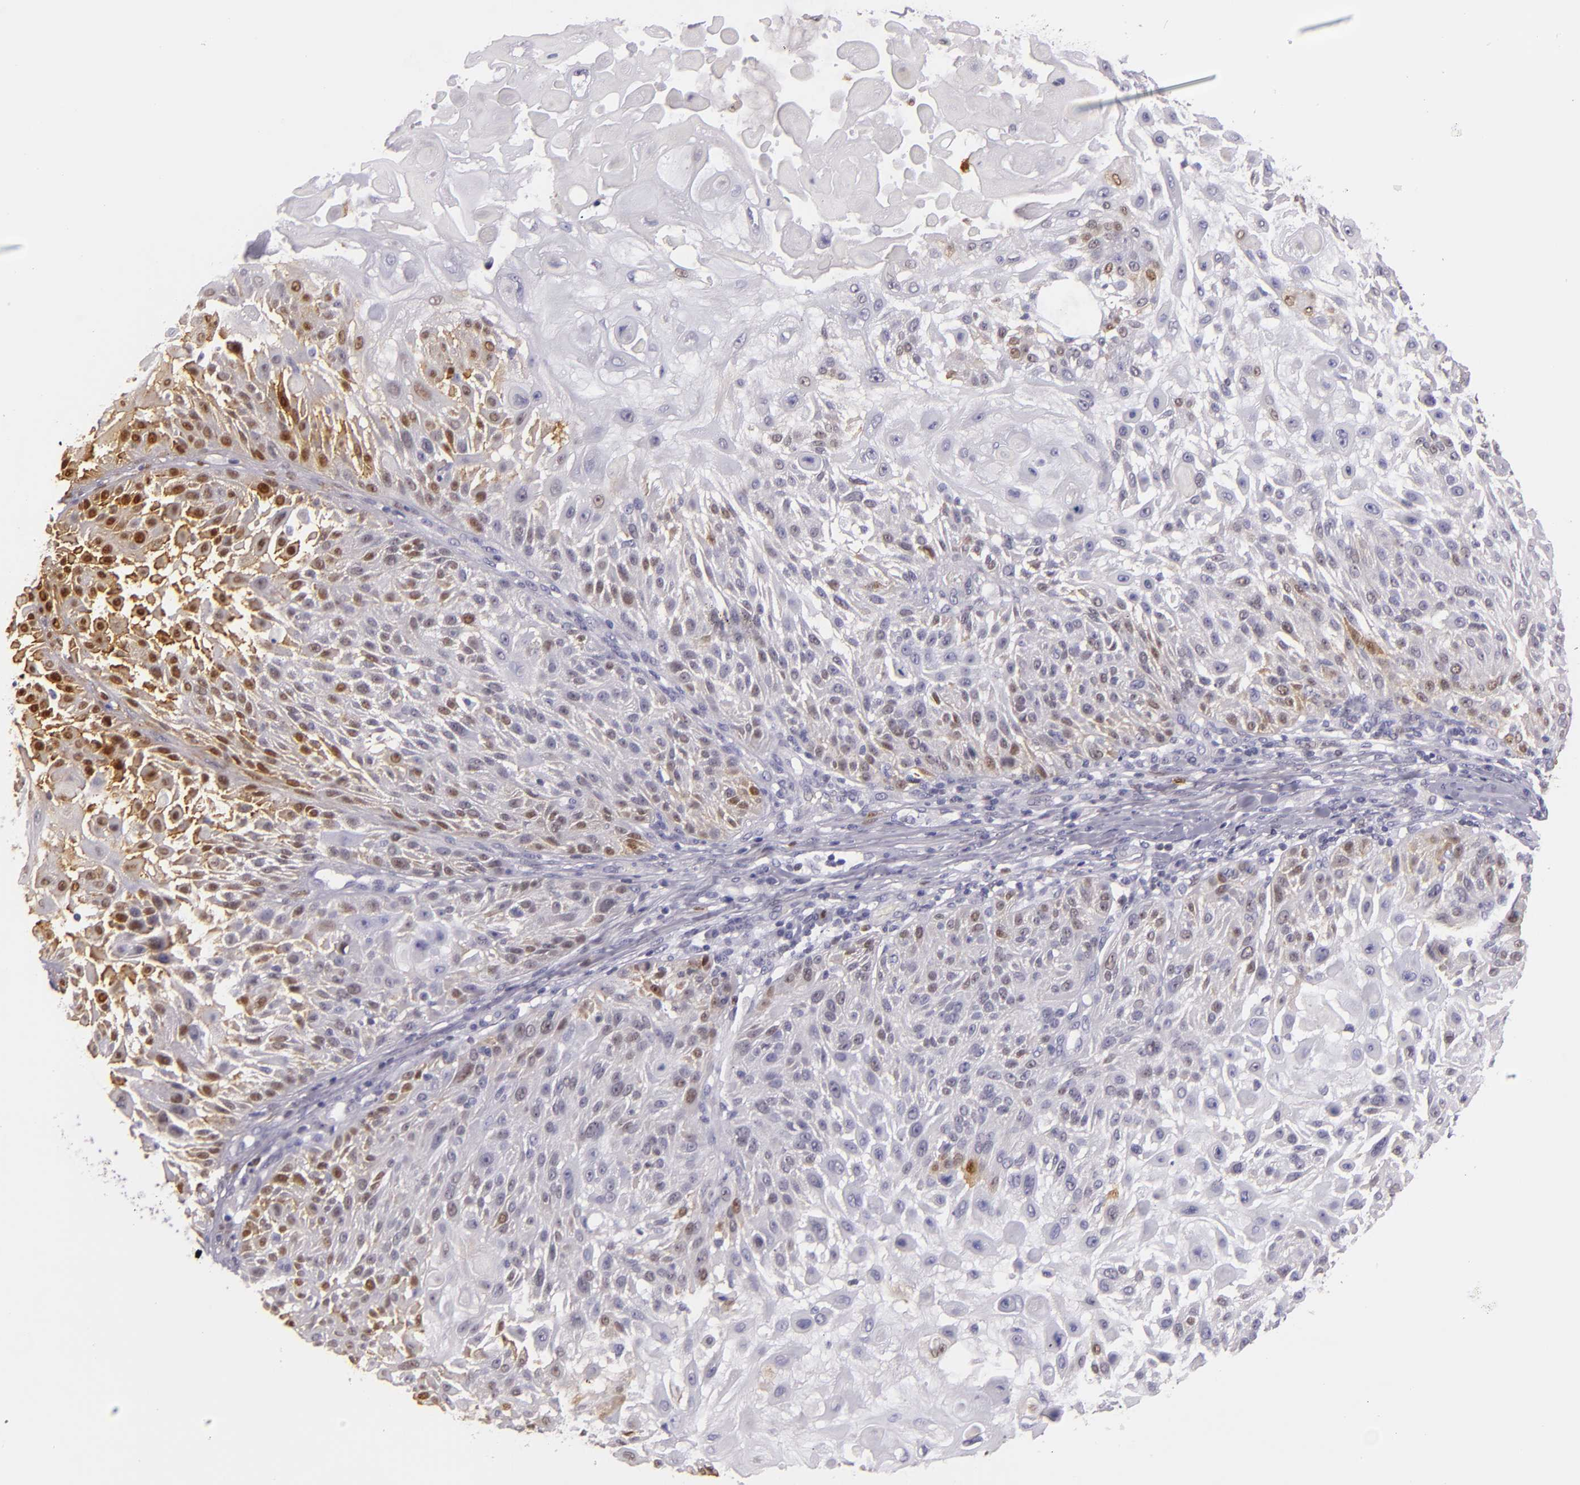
{"staining": {"intensity": "moderate", "quantity": "<25%", "location": "nuclear"}, "tissue": "skin cancer", "cell_type": "Tumor cells", "image_type": "cancer", "snomed": [{"axis": "morphology", "description": "Squamous cell carcinoma, NOS"}, {"axis": "topography", "description": "Skin"}], "caption": "Protein expression analysis of human skin cancer (squamous cell carcinoma) reveals moderate nuclear positivity in about <25% of tumor cells.", "gene": "MT1A", "patient": {"sex": "female", "age": 89}}